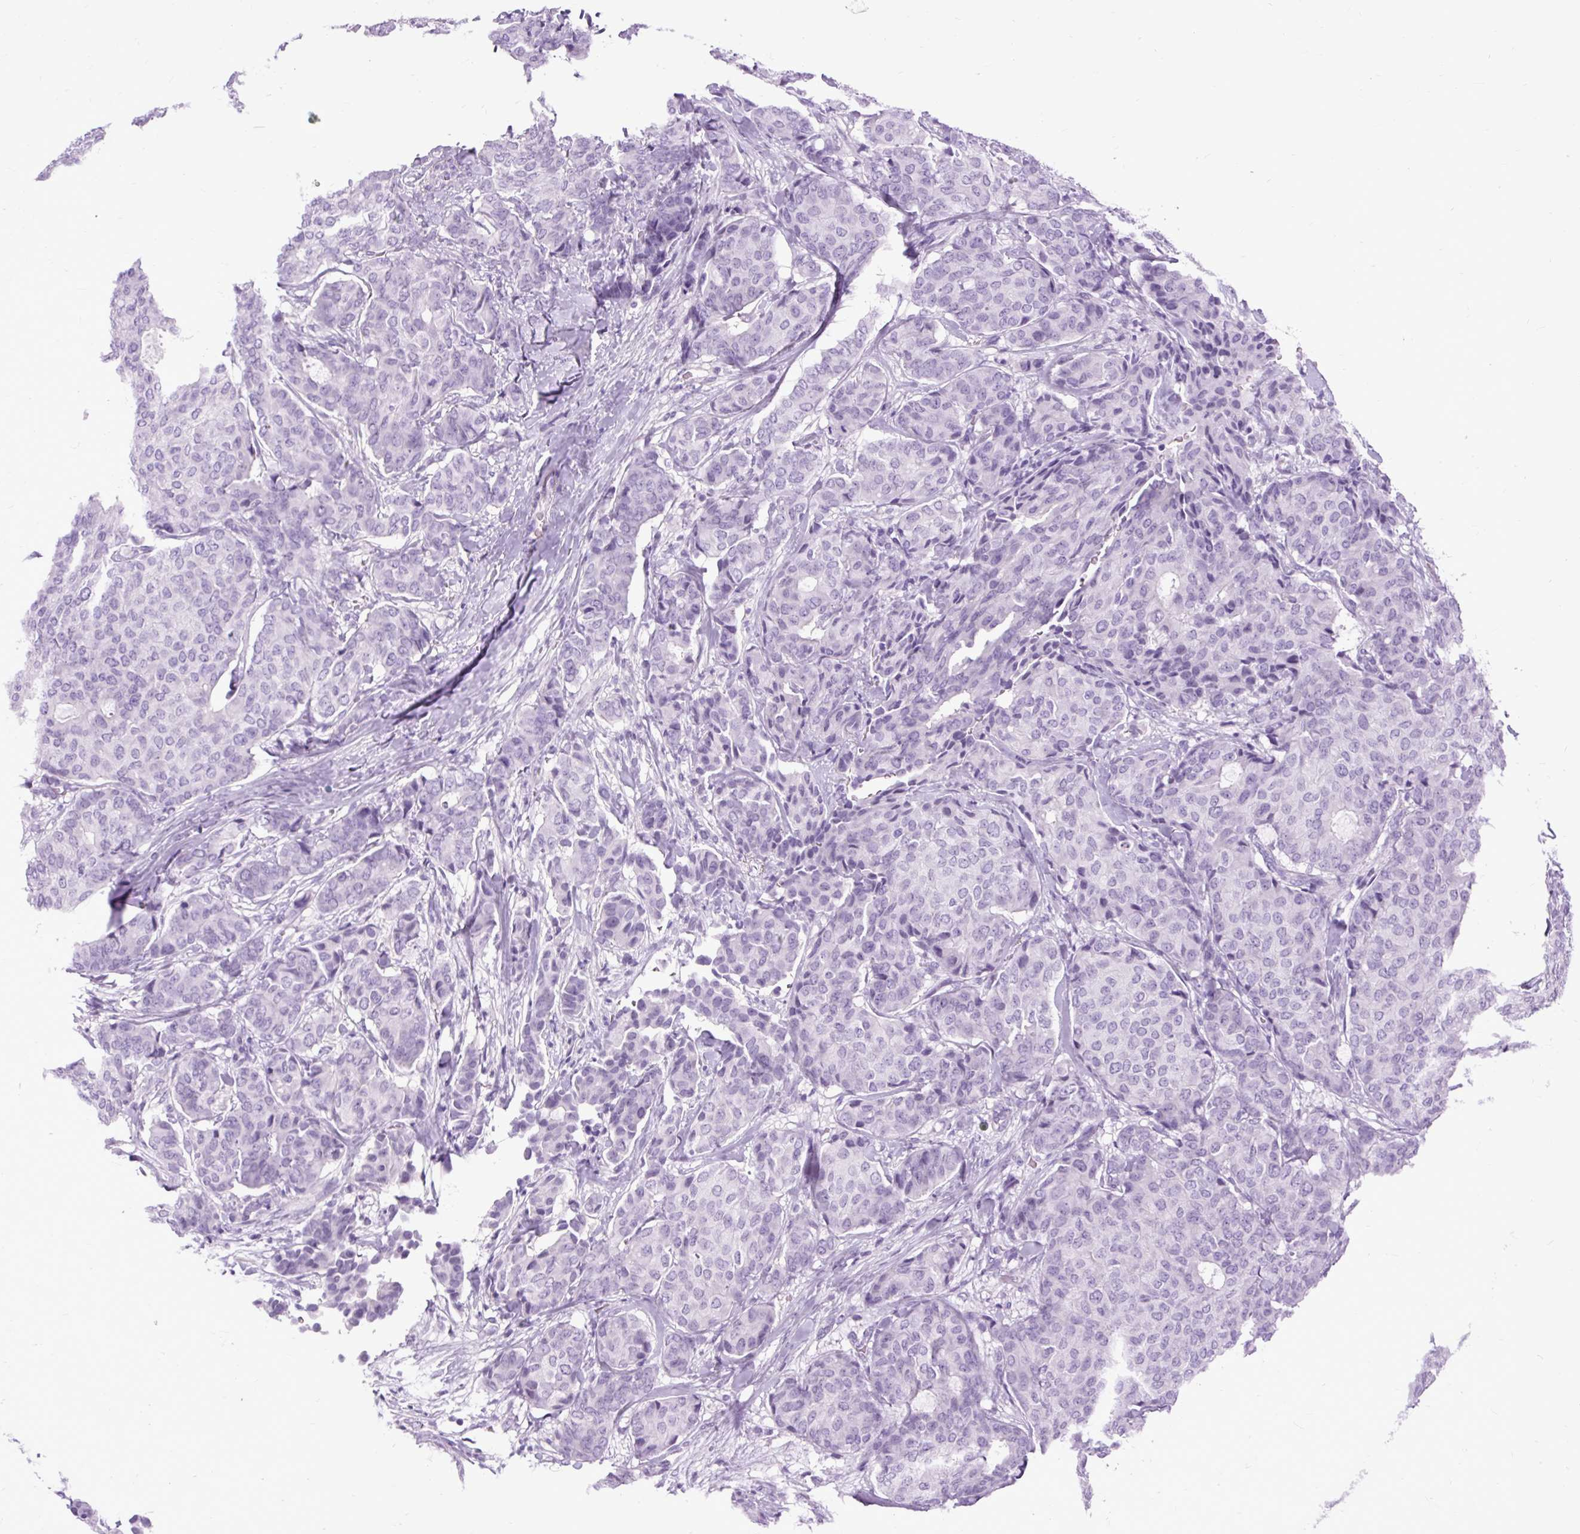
{"staining": {"intensity": "negative", "quantity": "none", "location": "none"}, "tissue": "breast cancer", "cell_type": "Tumor cells", "image_type": "cancer", "snomed": [{"axis": "morphology", "description": "Duct carcinoma"}, {"axis": "topography", "description": "Breast"}], "caption": "Immunohistochemistry (IHC) of infiltrating ductal carcinoma (breast) shows no staining in tumor cells.", "gene": "DPP6", "patient": {"sex": "female", "age": 75}}